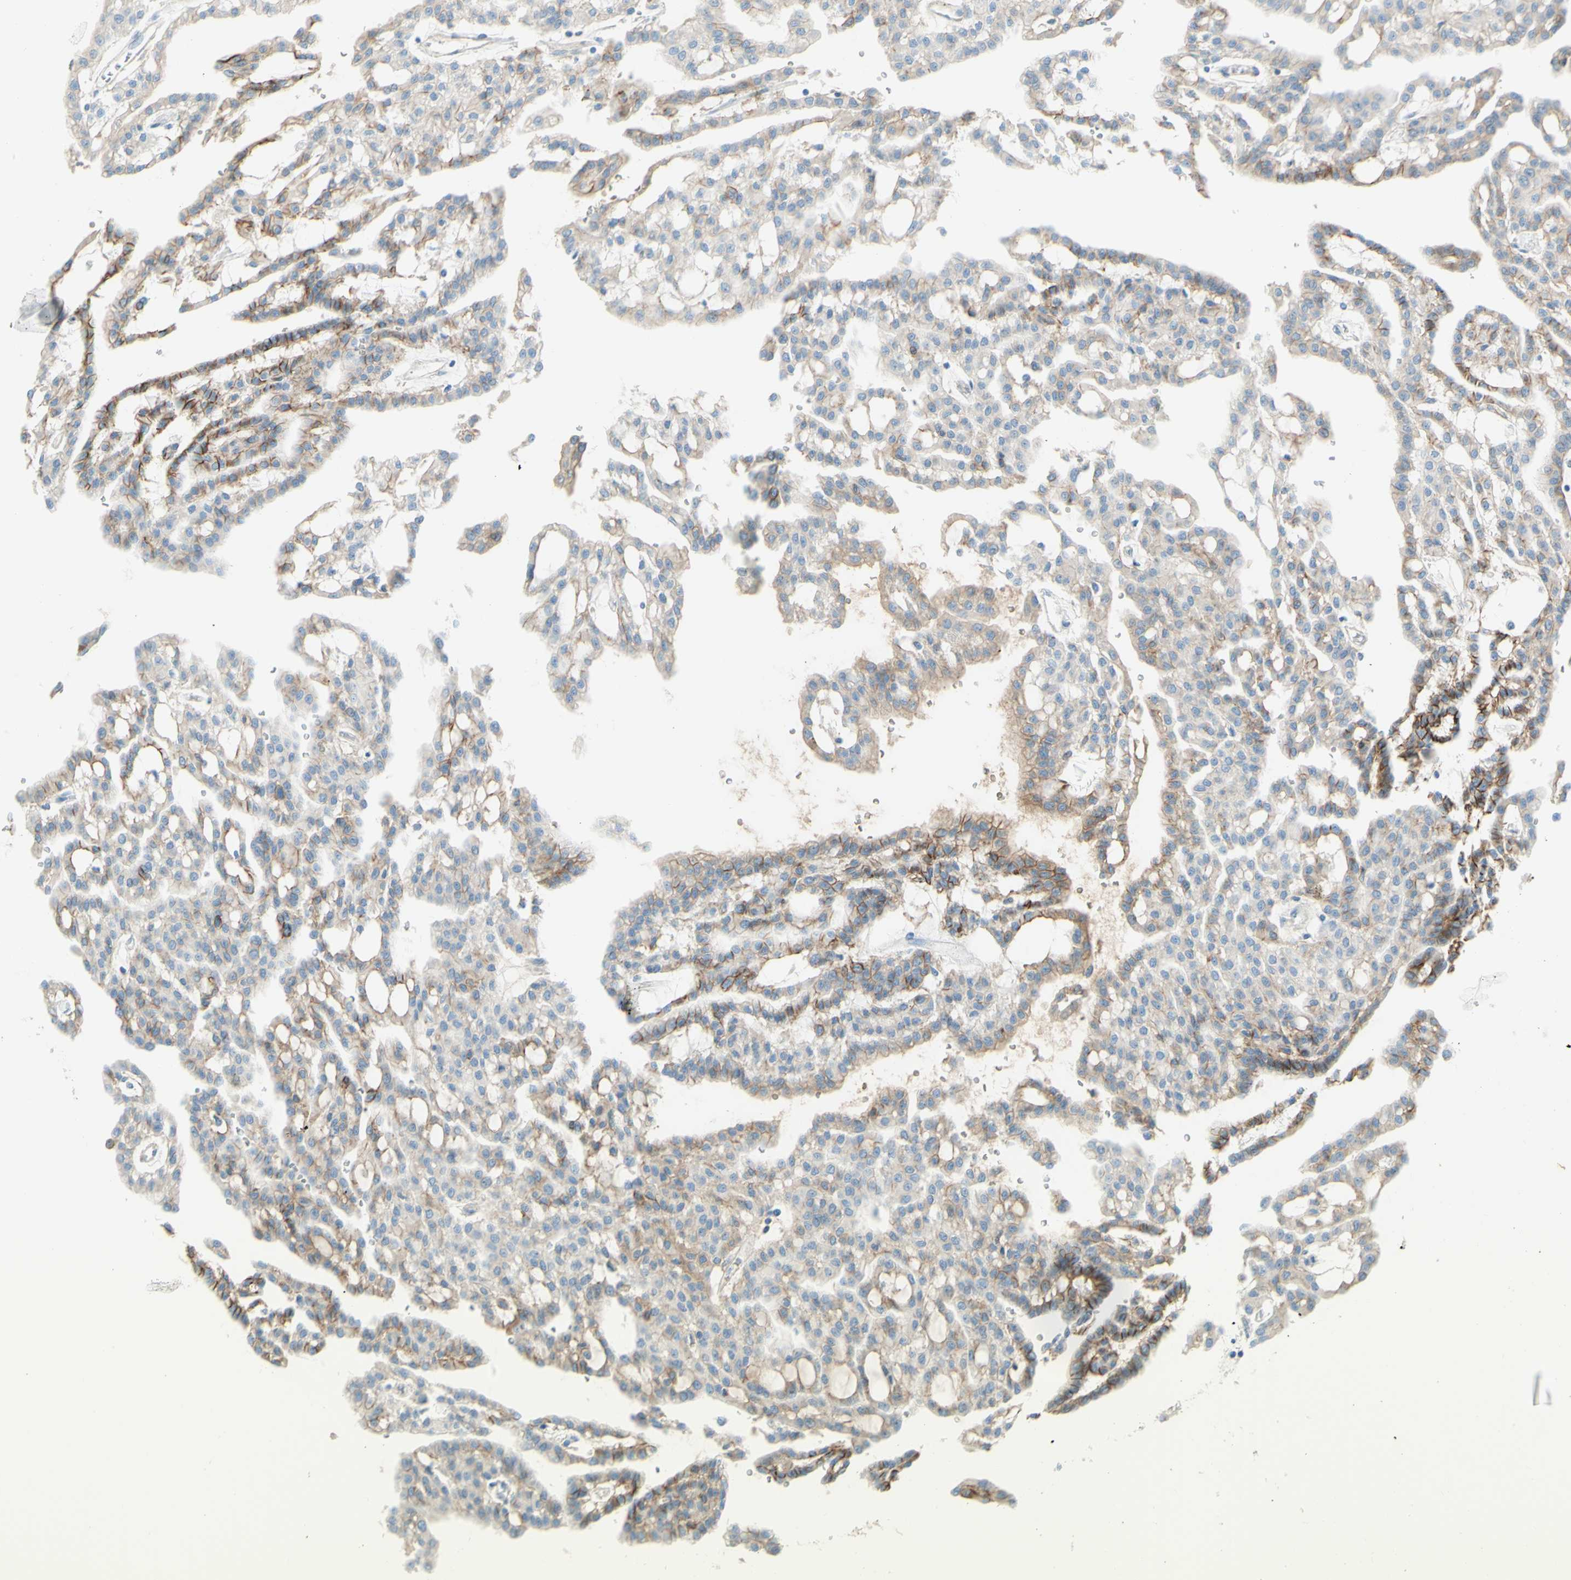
{"staining": {"intensity": "weak", "quantity": "25%-75%", "location": "cytoplasmic/membranous"}, "tissue": "renal cancer", "cell_type": "Tumor cells", "image_type": "cancer", "snomed": [{"axis": "morphology", "description": "Adenocarcinoma, NOS"}, {"axis": "topography", "description": "Kidney"}], "caption": "Weak cytoplasmic/membranous protein staining is identified in approximately 25%-75% of tumor cells in adenocarcinoma (renal).", "gene": "ALCAM", "patient": {"sex": "male", "age": 63}}